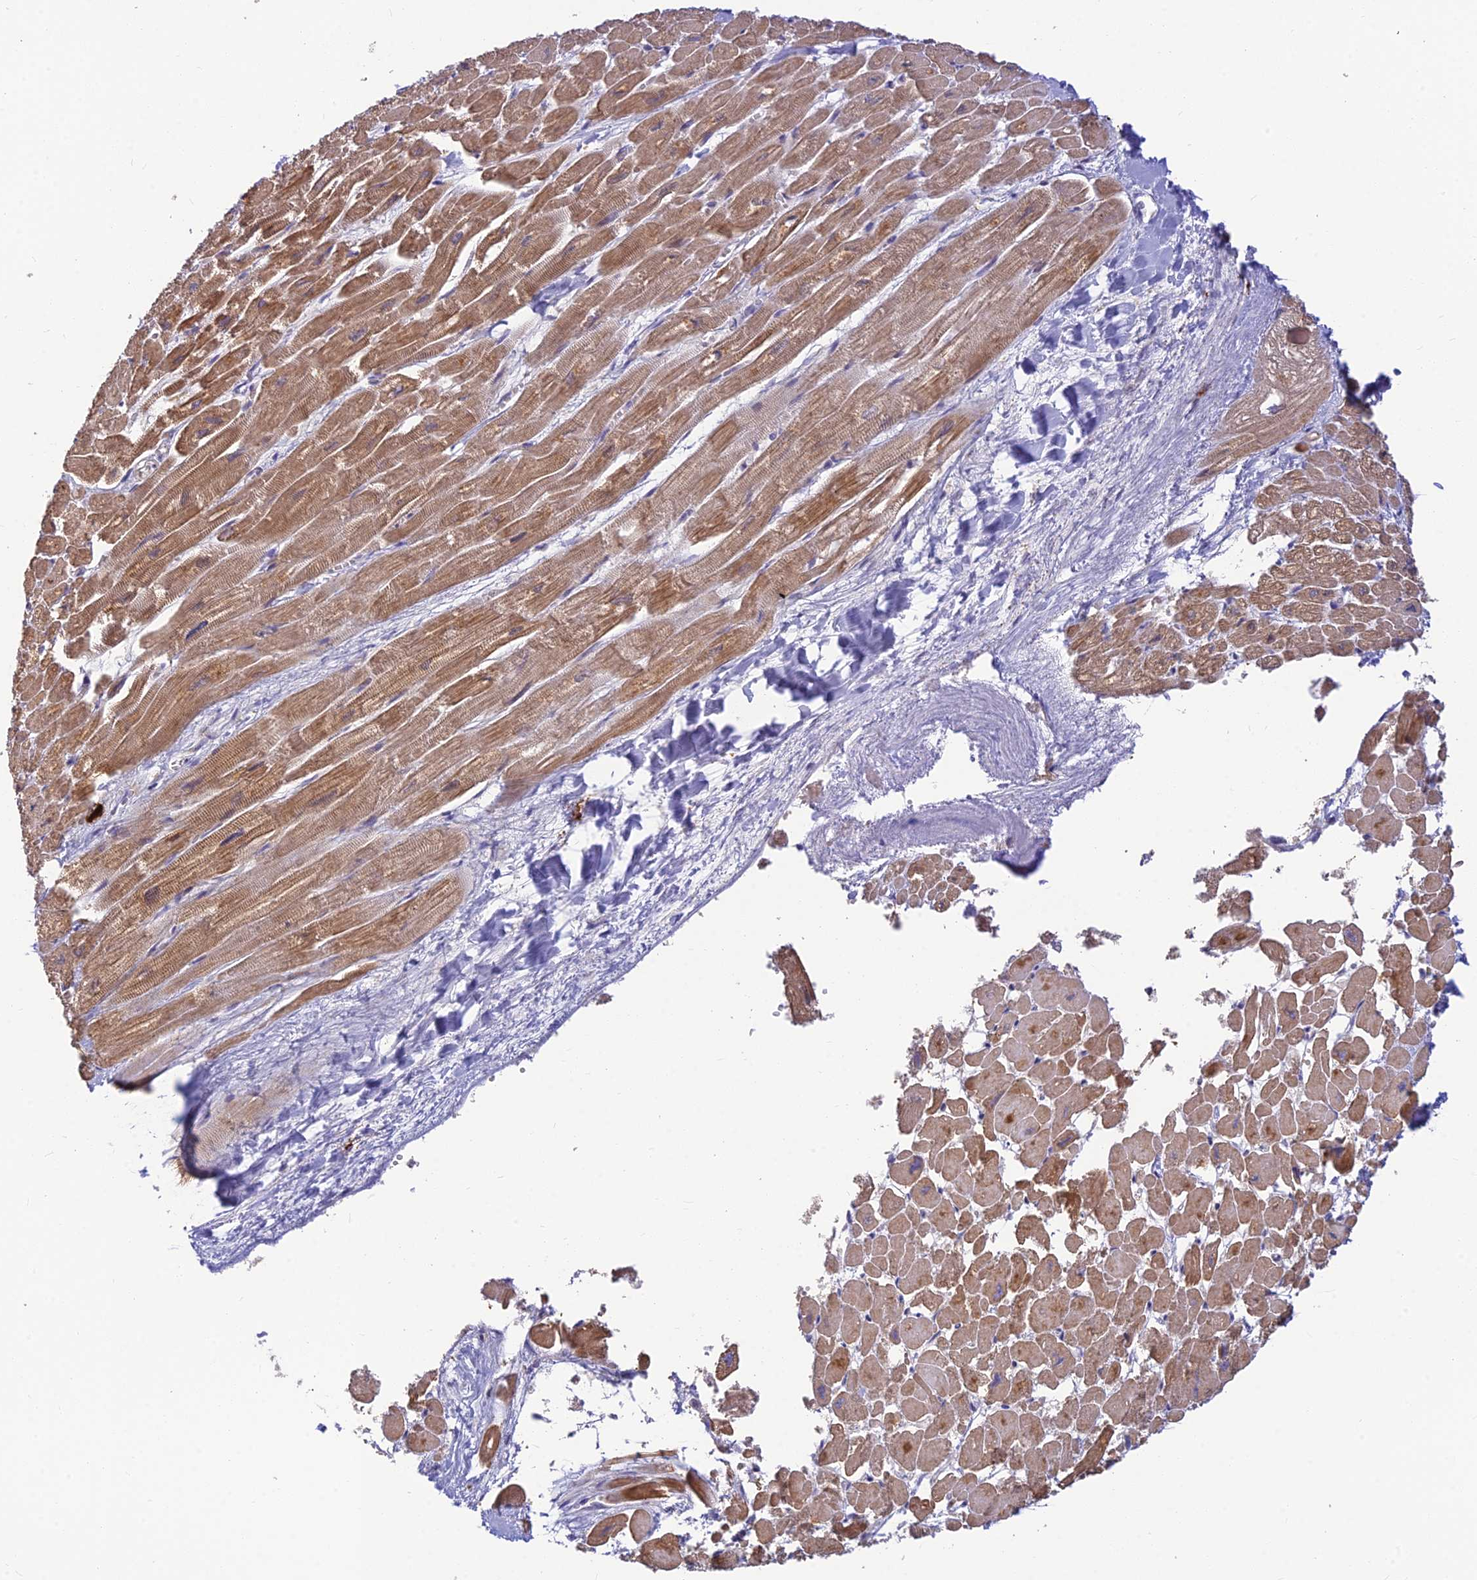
{"staining": {"intensity": "moderate", "quantity": ">75%", "location": "cytoplasmic/membranous"}, "tissue": "heart muscle", "cell_type": "Cardiomyocytes", "image_type": "normal", "snomed": [{"axis": "morphology", "description": "Normal tissue, NOS"}, {"axis": "topography", "description": "Heart"}], "caption": "Cardiomyocytes display medium levels of moderate cytoplasmic/membranous positivity in approximately >75% of cells in benign heart muscle.", "gene": "ASPDH", "patient": {"sex": "male", "age": 54}}